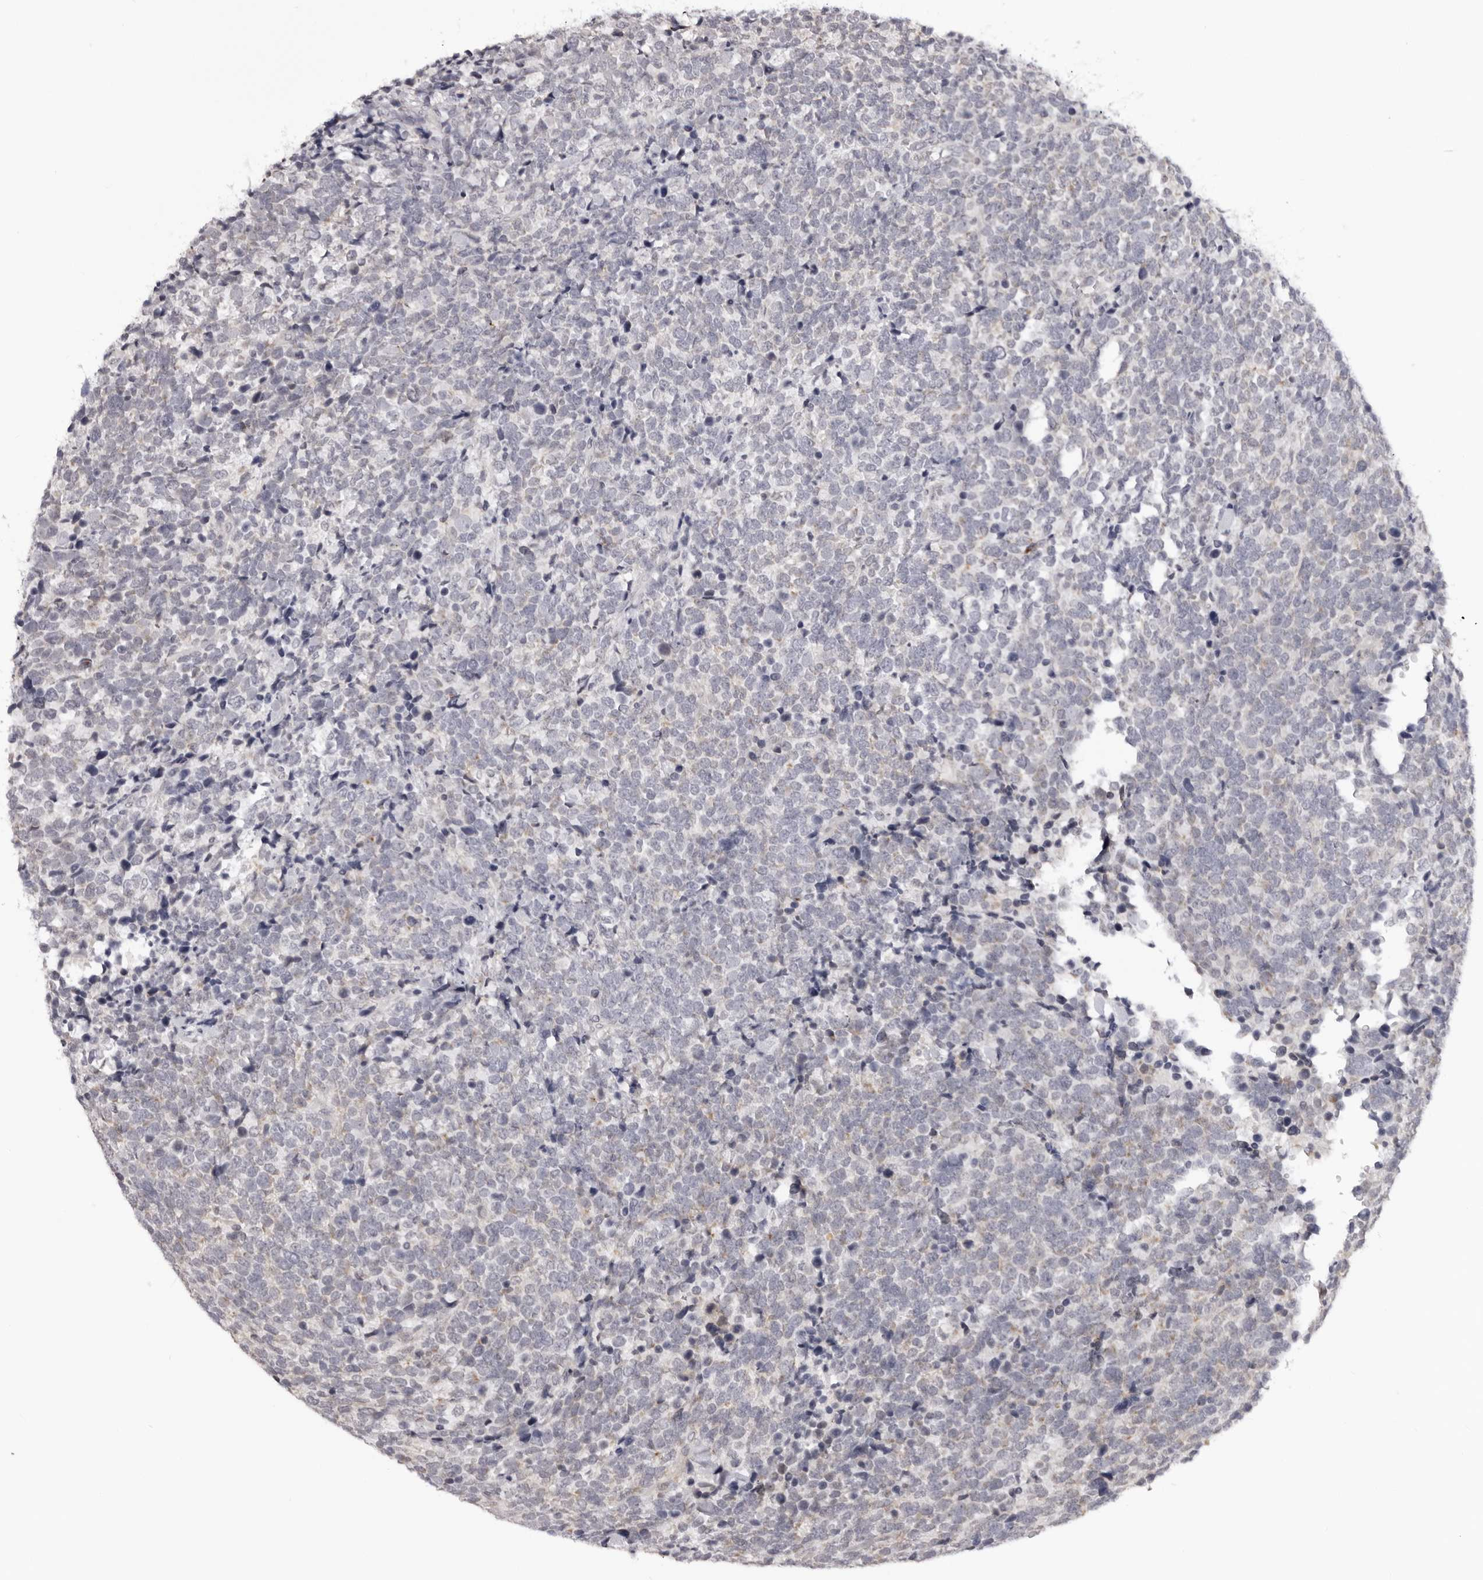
{"staining": {"intensity": "negative", "quantity": "none", "location": "none"}, "tissue": "urothelial cancer", "cell_type": "Tumor cells", "image_type": "cancer", "snomed": [{"axis": "morphology", "description": "Urothelial carcinoma, High grade"}, {"axis": "topography", "description": "Urinary bladder"}], "caption": "Urothelial cancer stained for a protein using immunohistochemistry shows no expression tumor cells.", "gene": "SUGCT", "patient": {"sex": "female", "age": 82}}